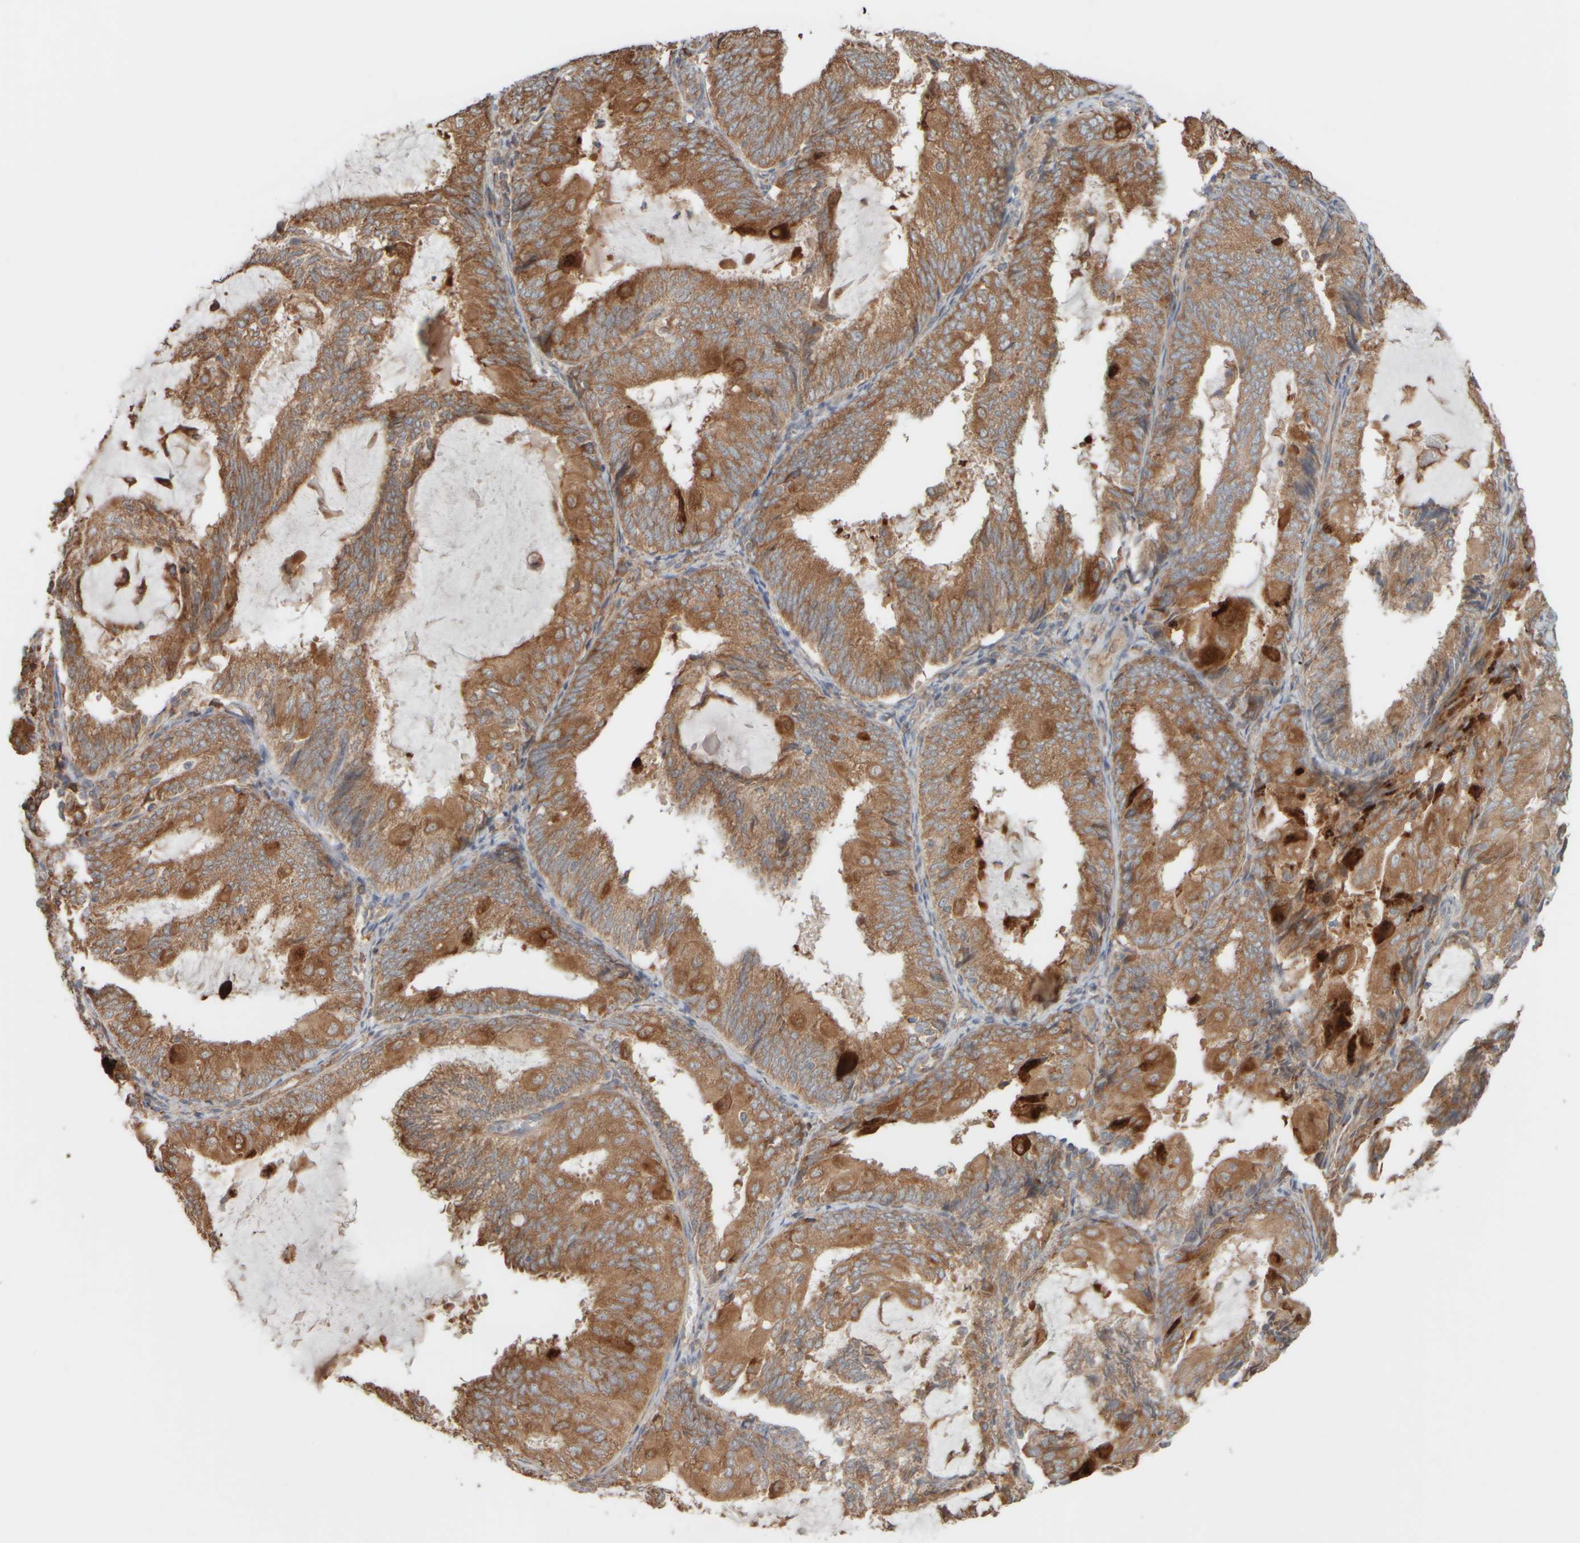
{"staining": {"intensity": "moderate", "quantity": ">75%", "location": "cytoplasmic/membranous"}, "tissue": "endometrial cancer", "cell_type": "Tumor cells", "image_type": "cancer", "snomed": [{"axis": "morphology", "description": "Adenocarcinoma, NOS"}, {"axis": "topography", "description": "Endometrium"}], "caption": "Endometrial cancer (adenocarcinoma) stained for a protein displays moderate cytoplasmic/membranous positivity in tumor cells. (IHC, brightfield microscopy, high magnification).", "gene": "EIF2B3", "patient": {"sex": "female", "age": 81}}